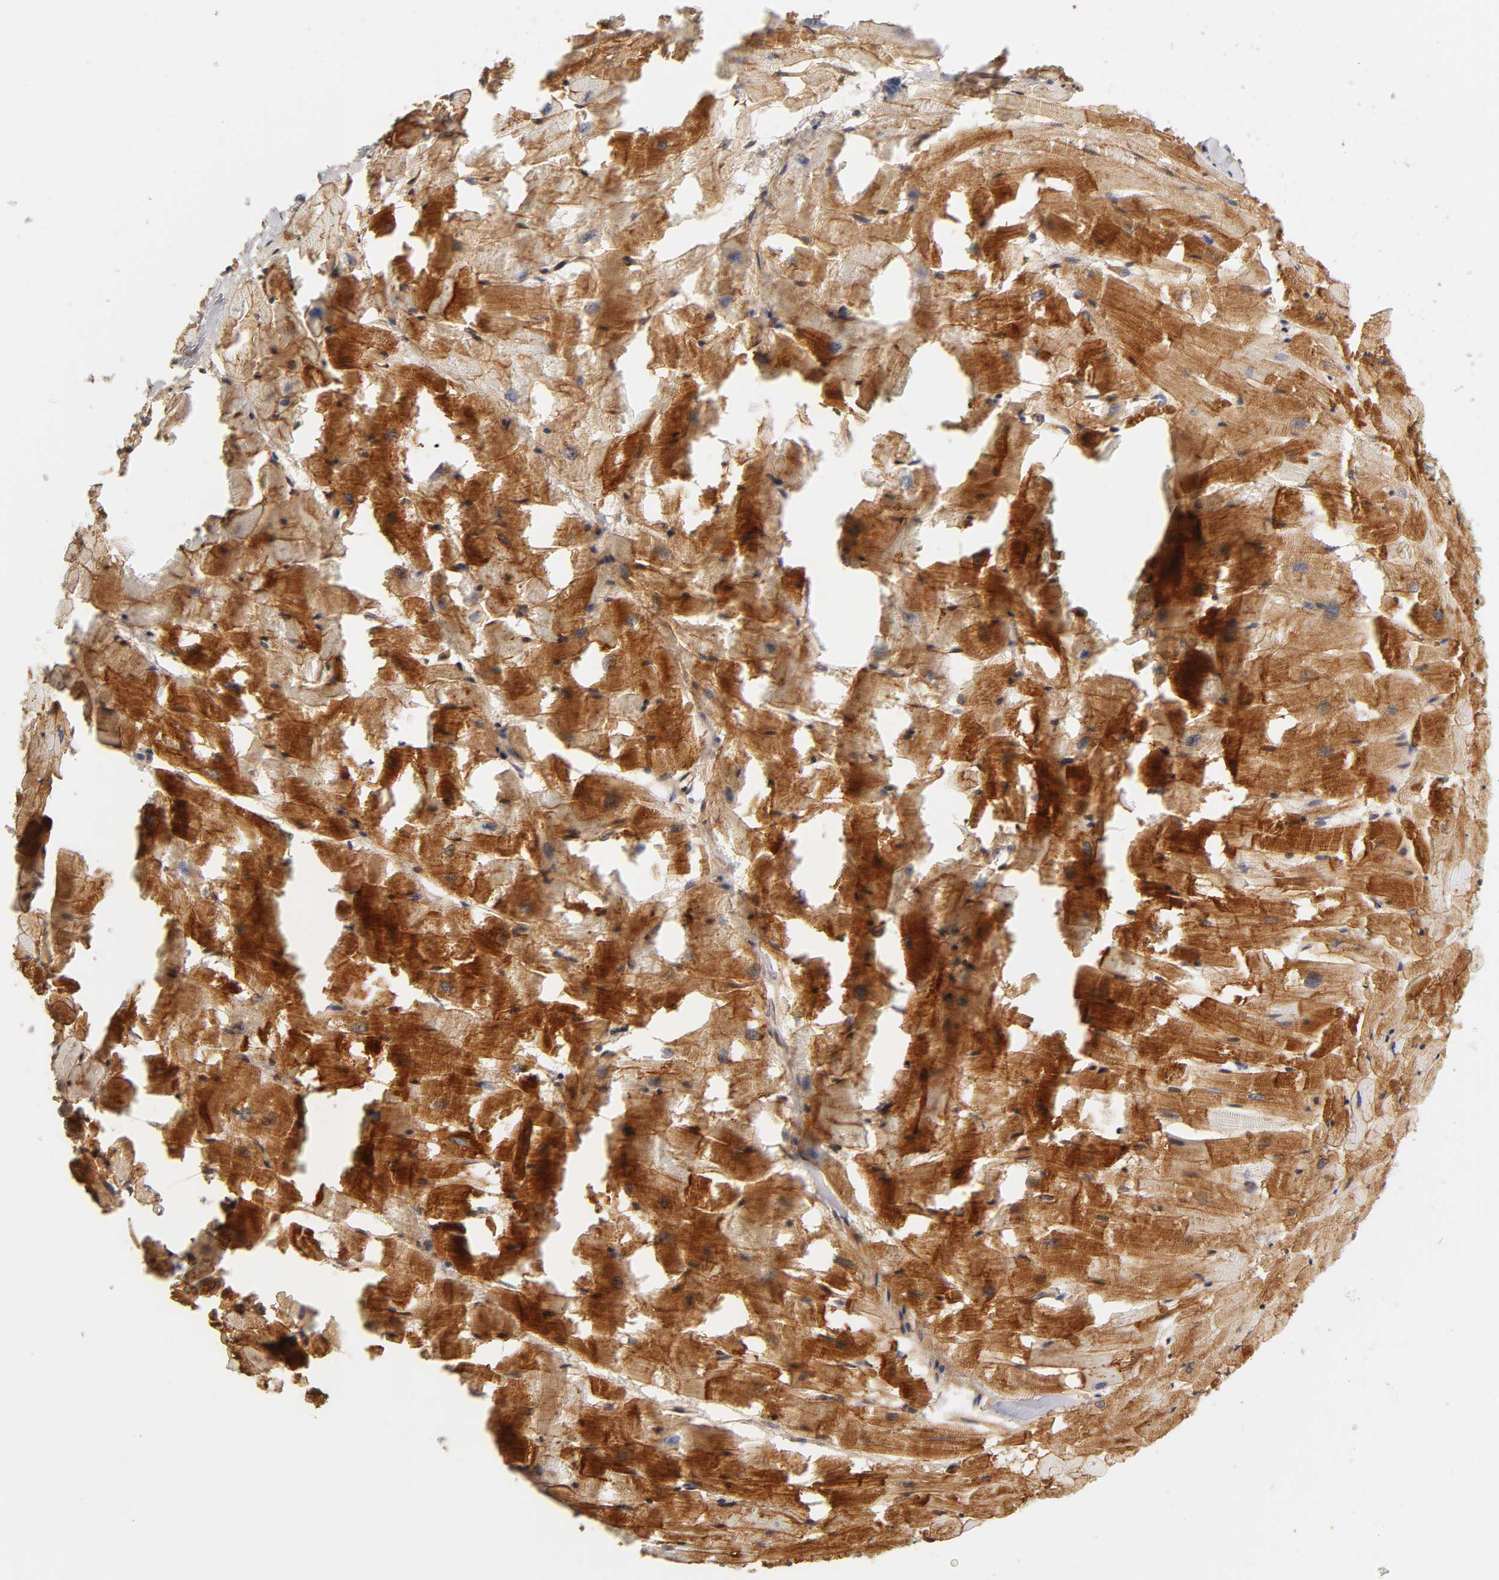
{"staining": {"intensity": "moderate", "quantity": ">75%", "location": "cytoplasmic/membranous"}, "tissue": "heart muscle", "cell_type": "Cardiomyocytes", "image_type": "normal", "snomed": [{"axis": "morphology", "description": "Normal tissue, NOS"}, {"axis": "topography", "description": "Heart"}], "caption": "Normal heart muscle demonstrates moderate cytoplasmic/membranous staining in approximately >75% of cardiomyocytes.", "gene": "LAMB1", "patient": {"sex": "female", "age": 19}}